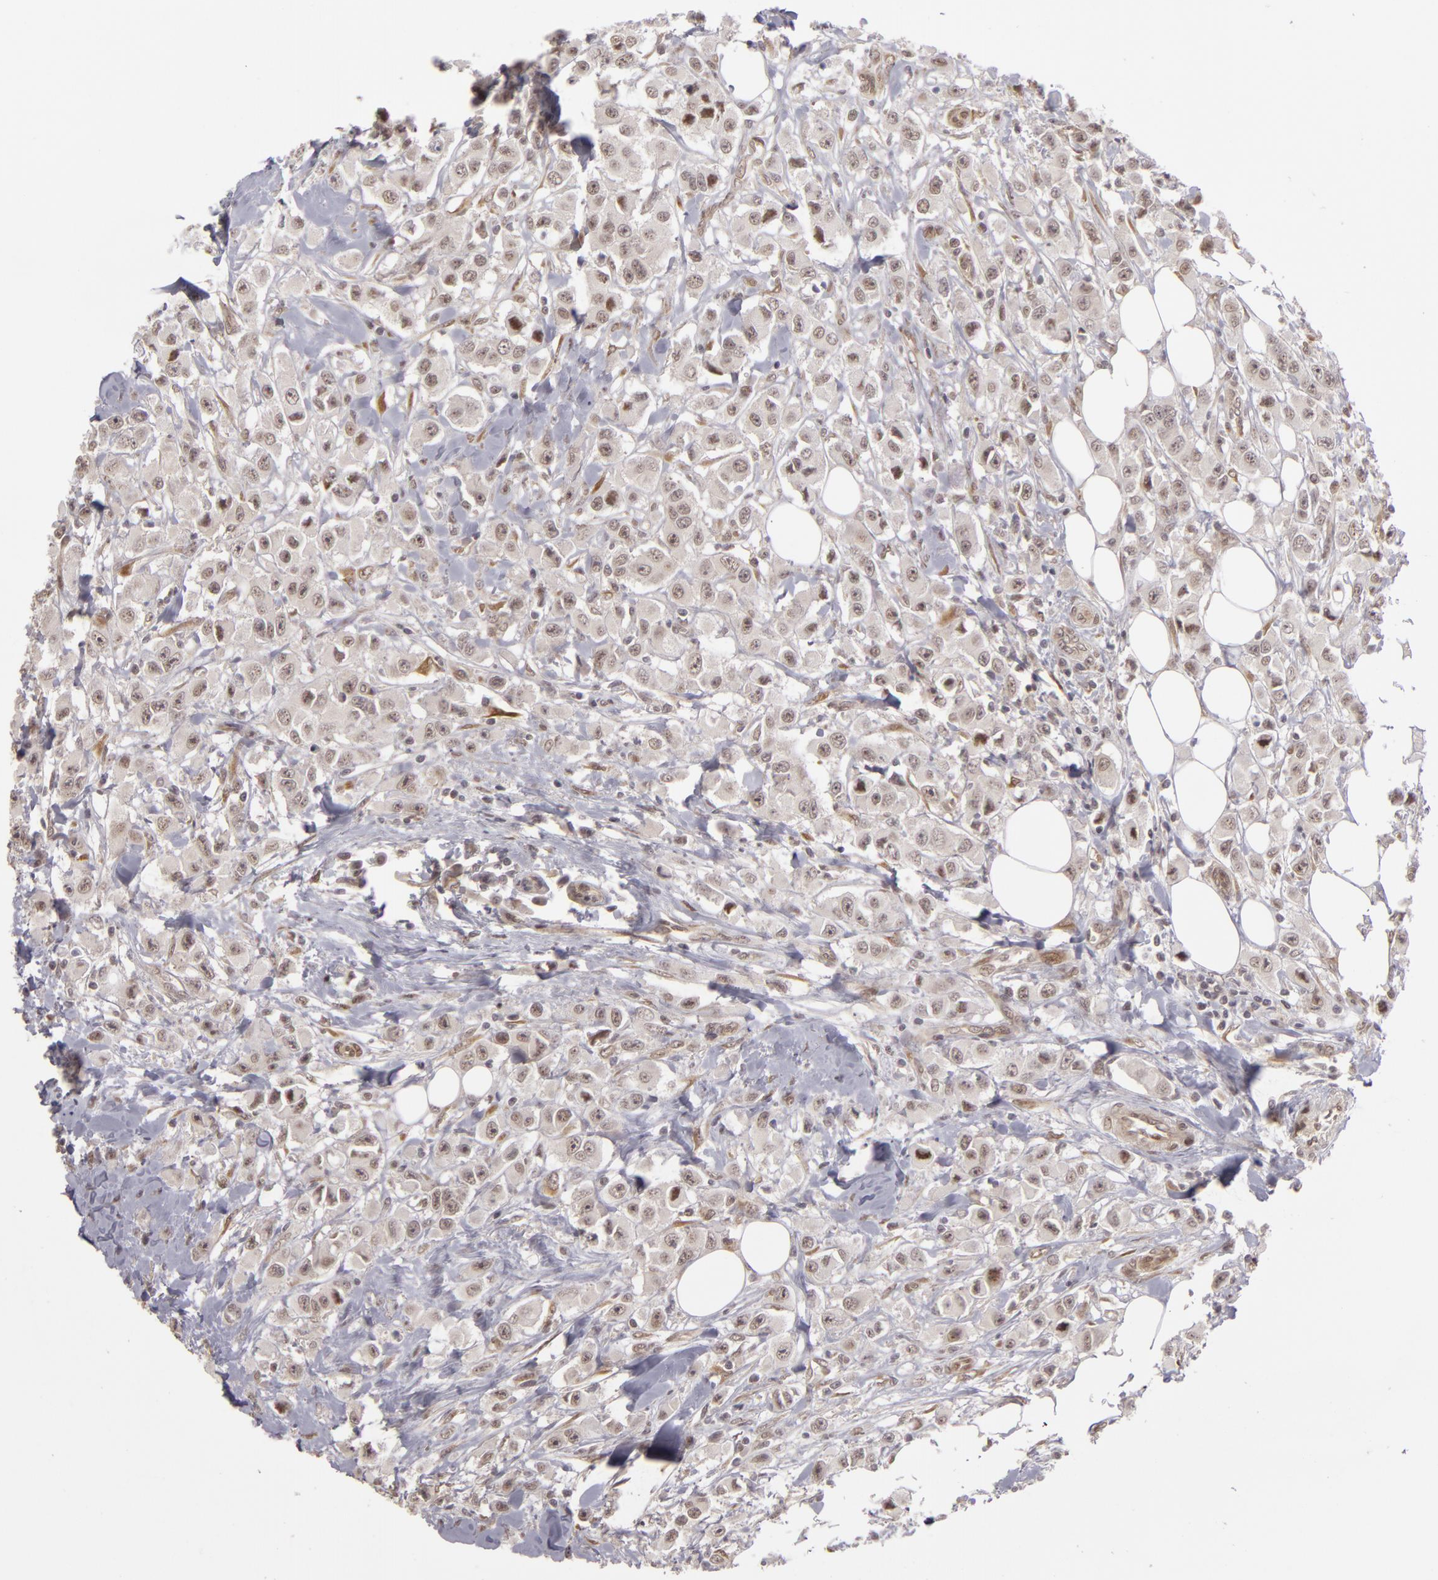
{"staining": {"intensity": "weak", "quantity": "<25%", "location": "nuclear"}, "tissue": "breast cancer", "cell_type": "Tumor cells", "image_type": "cancer", "snomed": [{"axis": "morphology", "description": "Duct carcinoma"}, {"axis": "topography", "description": "Breast"}], "caption": "Immunohistochemistry of human infiltrating ductal carcinoma (breast) exhibits no expression in tumor cells.", "gene": "ZNF133", "patient": {"sex": "female", "age": 58}}